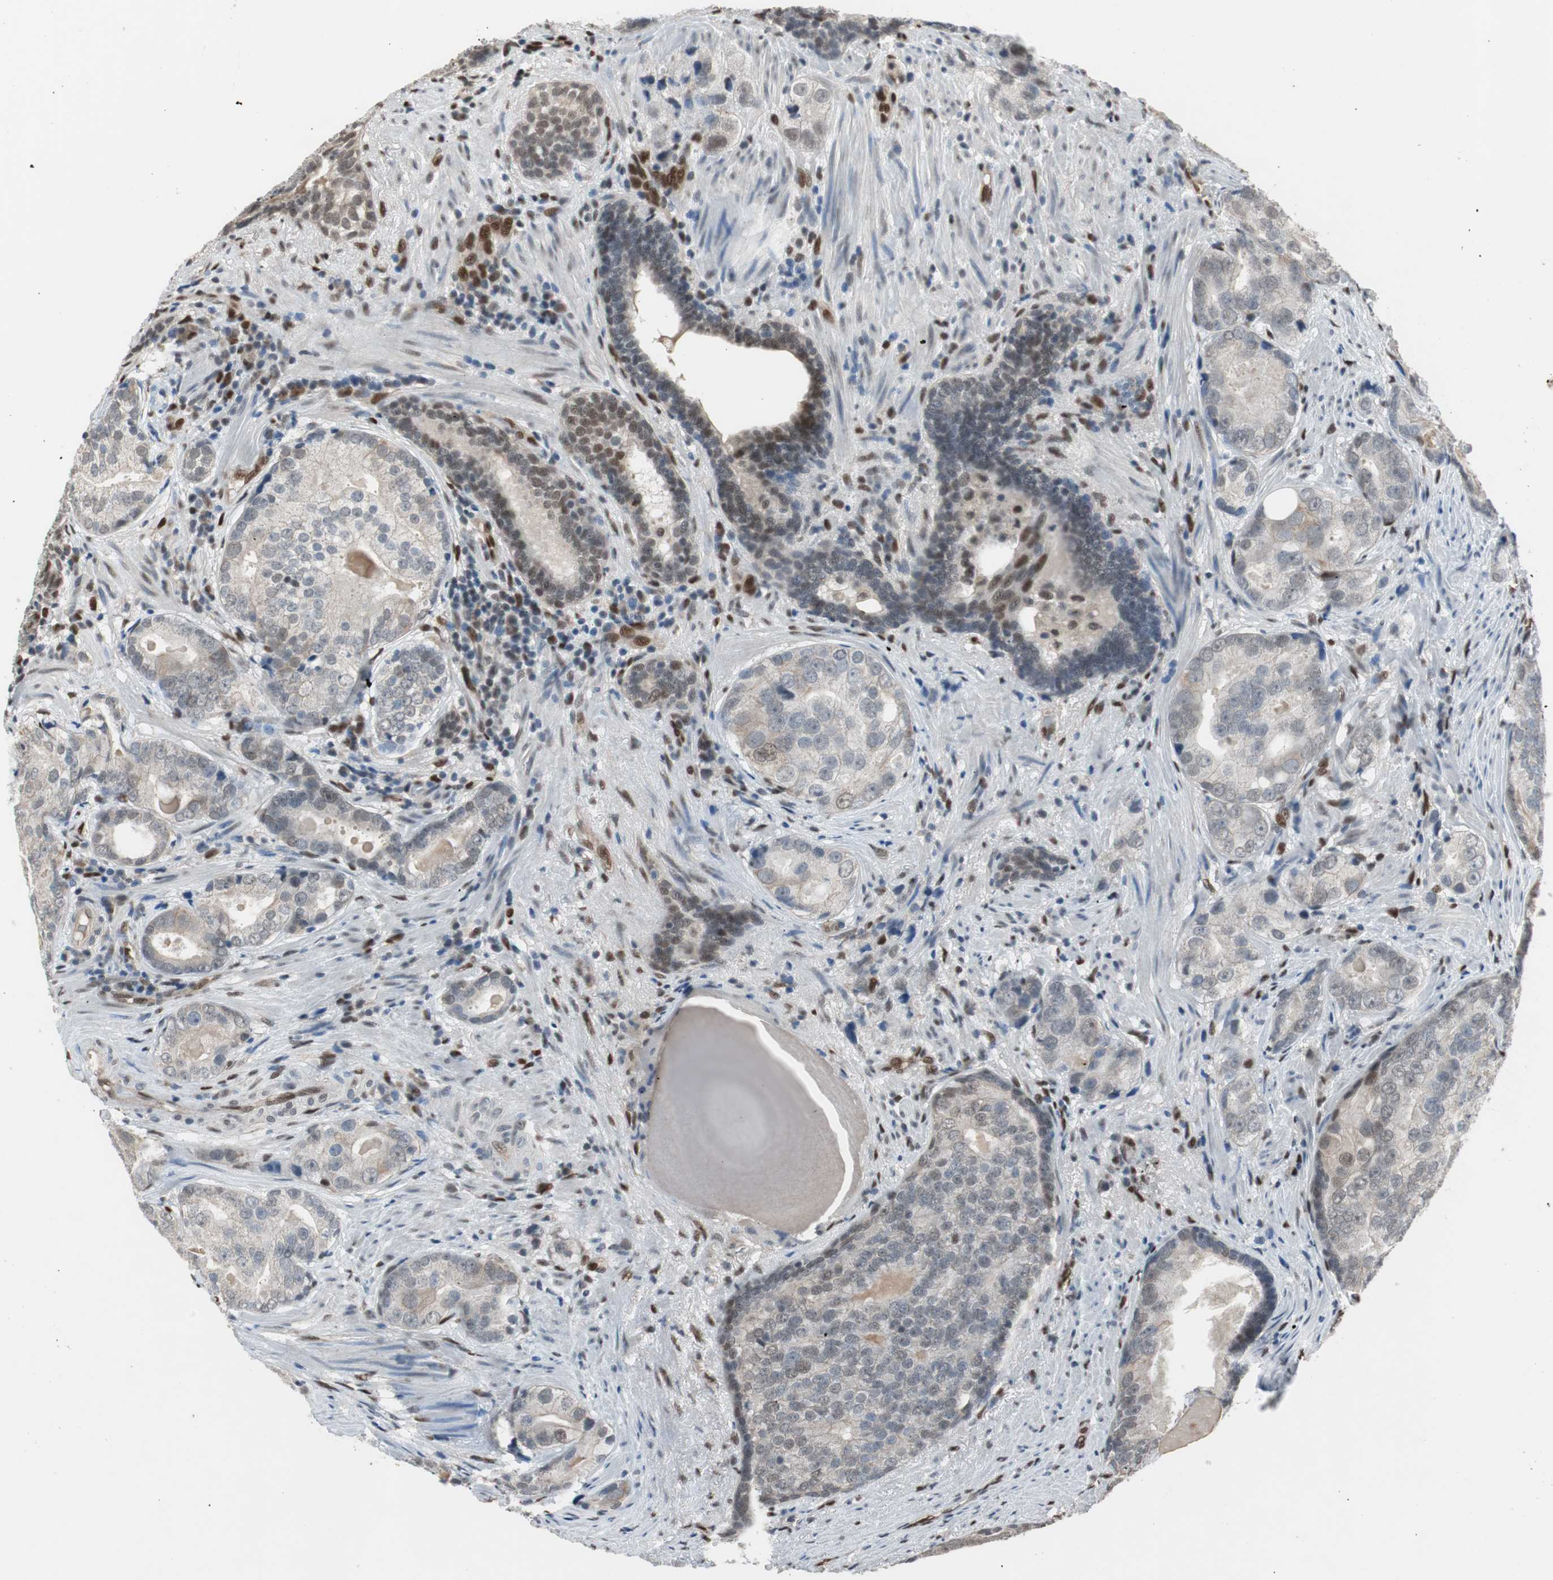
{"staining": {"intensity": "weak", "quantity": "<25%", "location": "cytoplasmic/membranous,nuclear"}, "tissue": "prostate cancer", "cell_type": "Tumor cells", "image_type": "cancer", "snomed": [{"axis": "morphology", "description": "Adenocarcinoma, High grade"}, {"axis": "topography", "description": "Prostate"}], "caption": "Human prostate cancer stained for a protein using immunohistochemistry (IHC) reveals no staining in tumor cells.", "gene": "PML", "patient": {"sex": "male", "age": 66}}